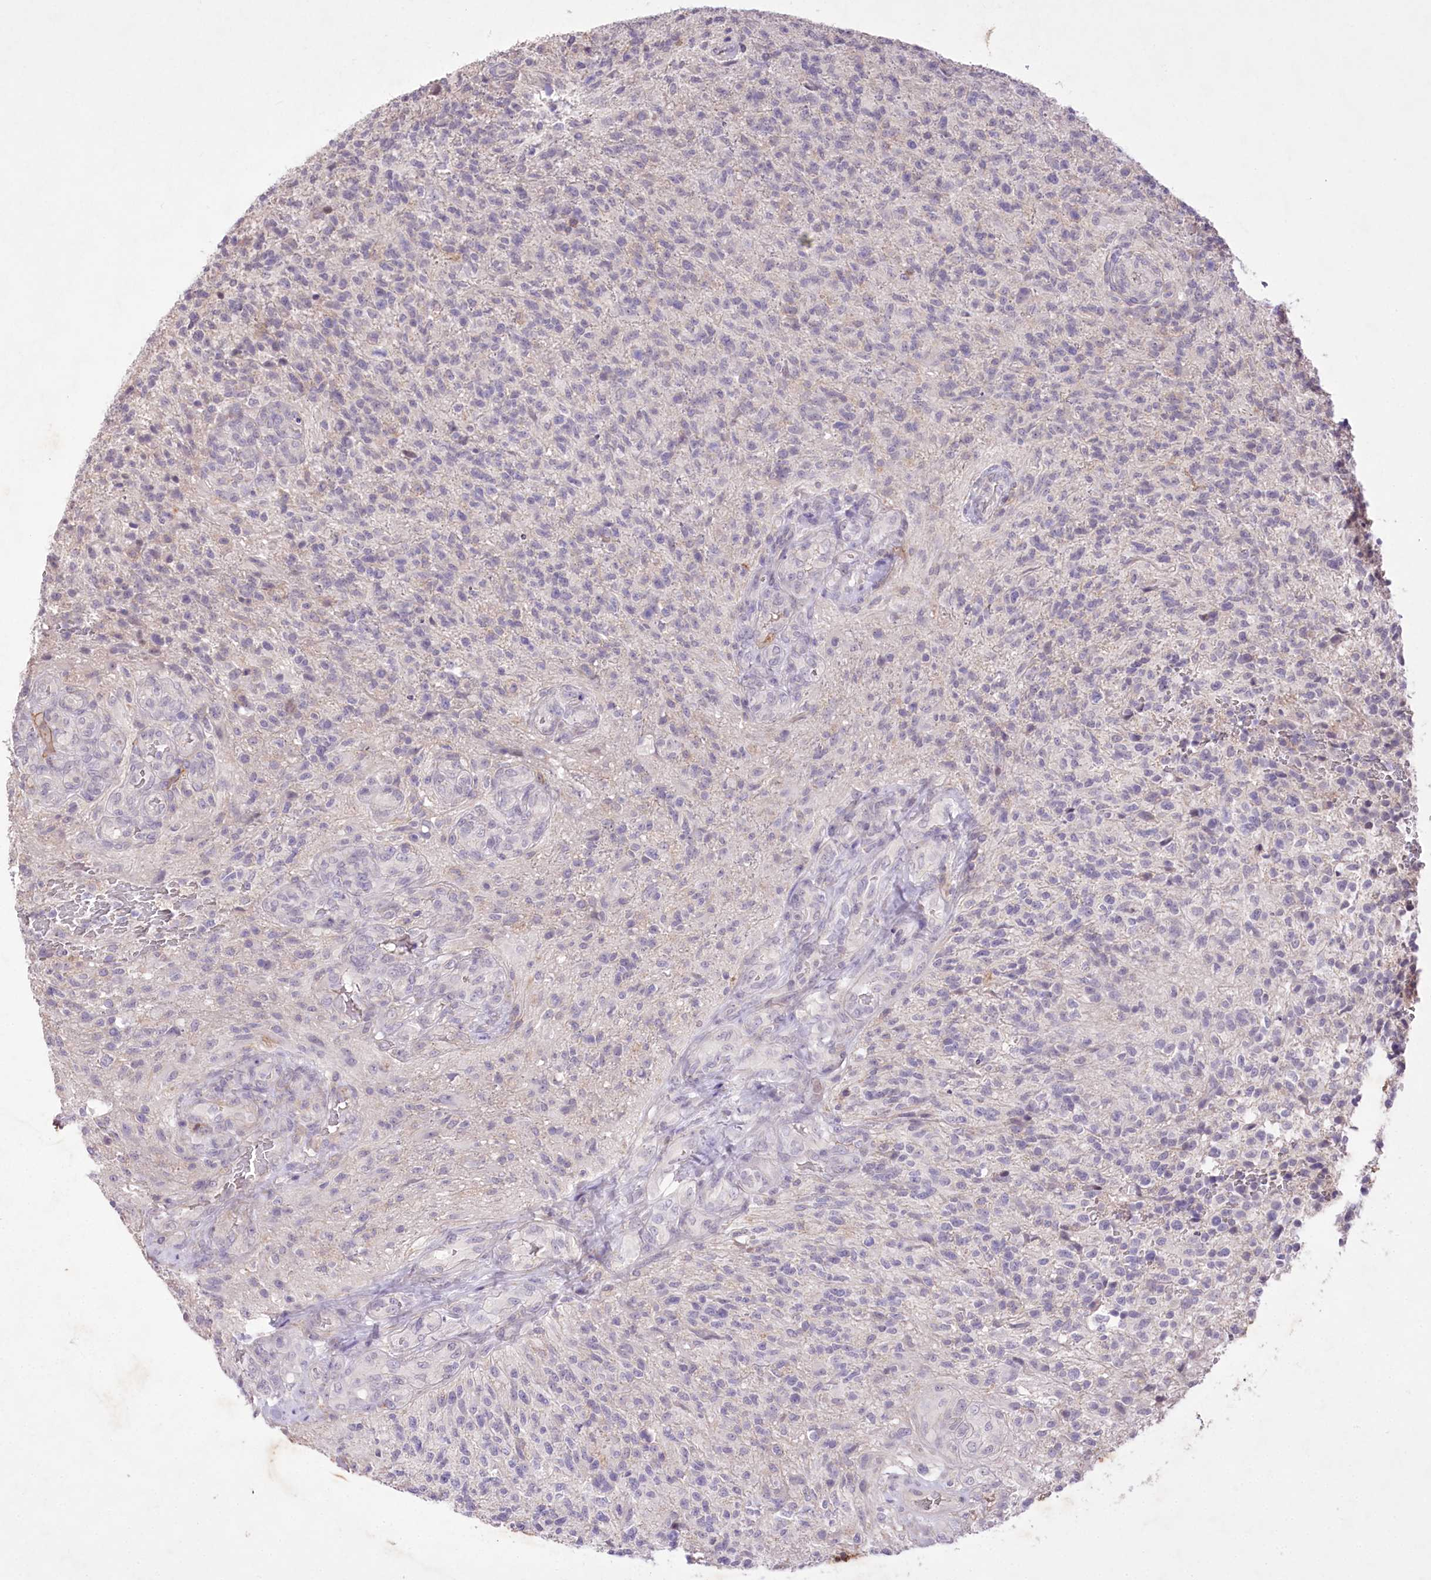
{"staining": {"intensity": "negative", "quantity": "none", "location": "none"}, "tissue": "glioma", "cell_type": "Tumor cells", "image_type": "cancer", "snomed": [{"axis": "morphology", "description": "Glioma, malignant, High grade"}, {"axis": "topography", "description": "Brain"}], "caption": "This is an IHC image of human glioma. There is no positivity in tumor cells.", "gene": "ENPP1", "patient": {"sex": "male", "age": 56}}